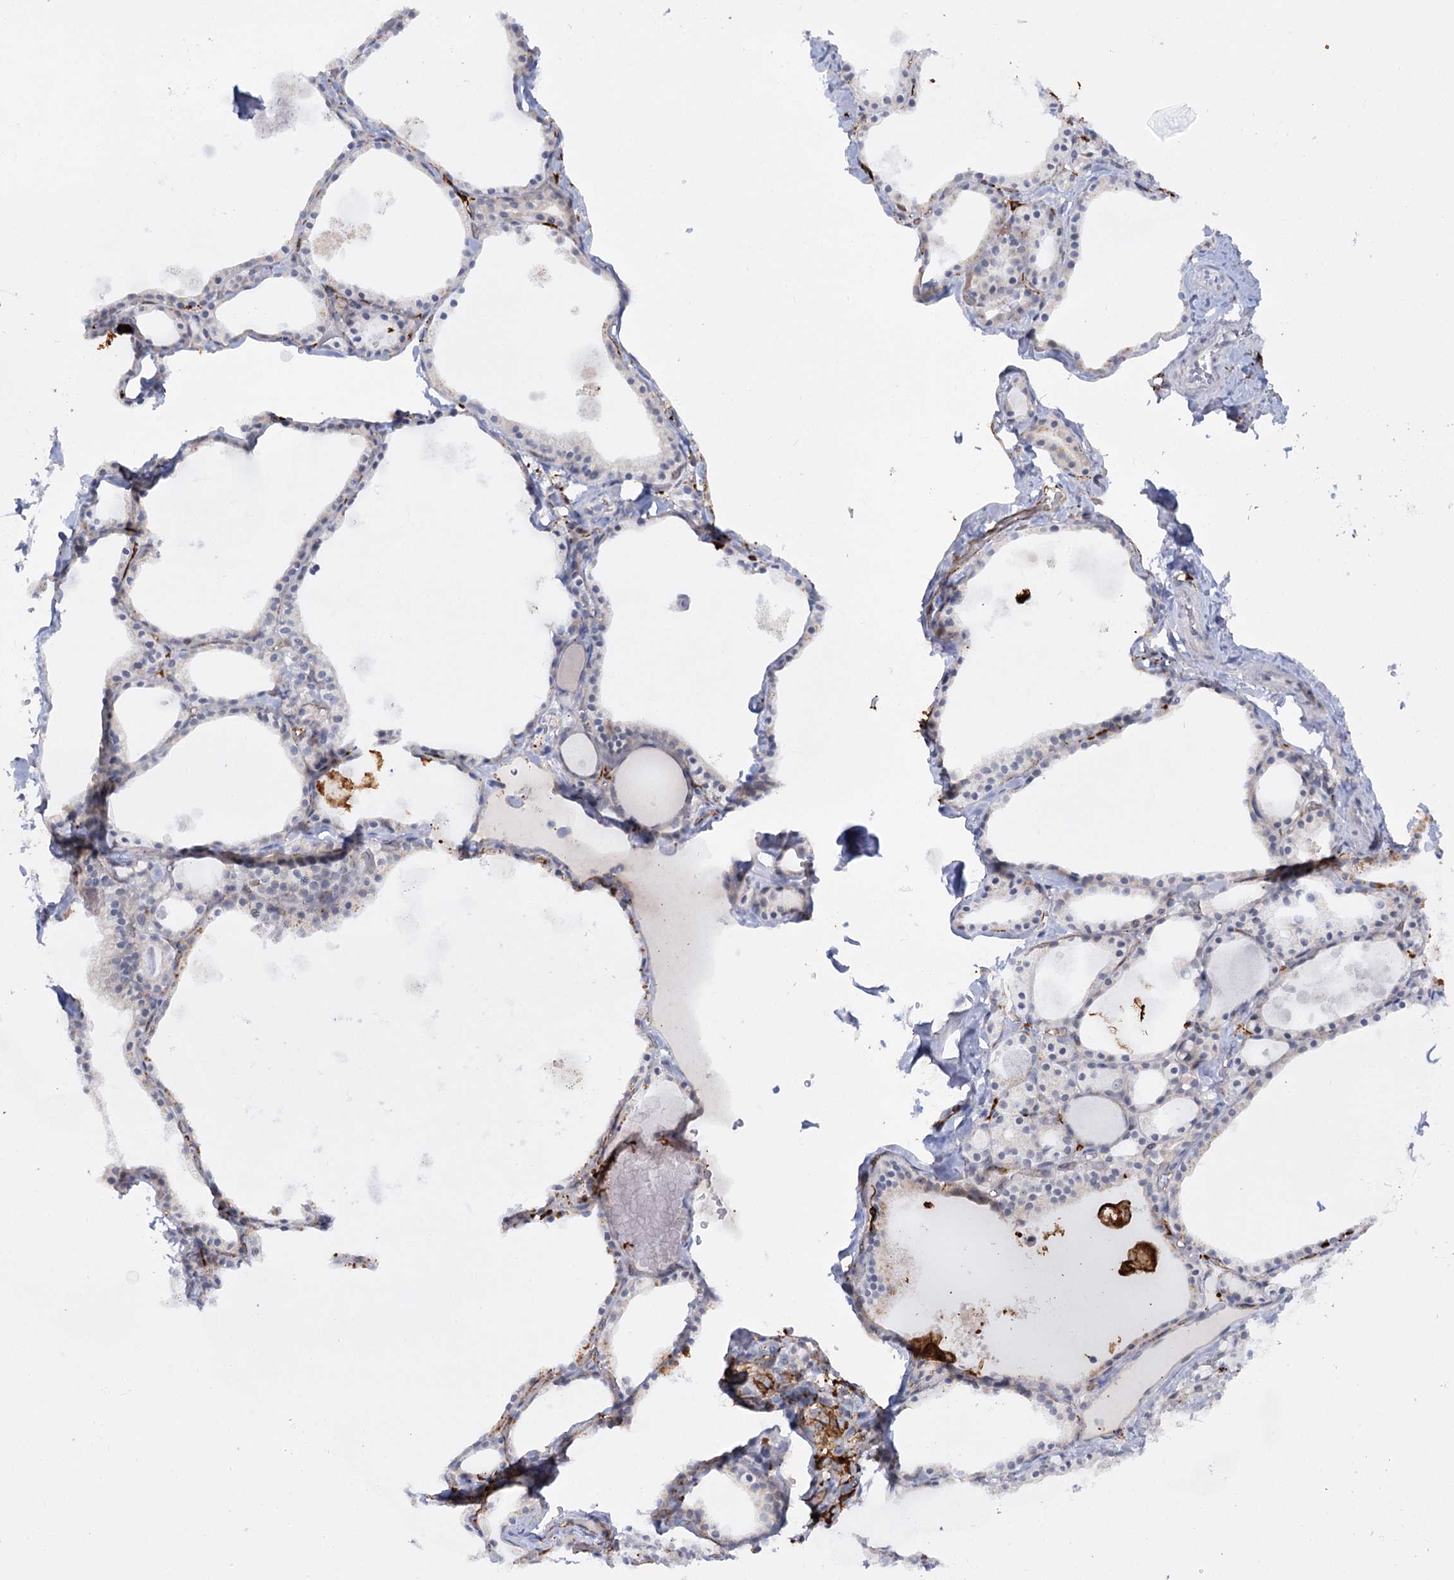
{"staining": {"intensity": "moderate", "quantity": "<25%", "location": "cytoplasmic/membranous"}, "tissue": "thyroid gland", "cell_type": "Glandular cells", "image_type": "normal", "snomed": [{"axis": "morphology", "description": "Normal tissue, NOS"}, {"axis": "topography", "description": "Thyroid gland"}], "caption": "The micrograph demonstrates a brown stain indicating the presence of a protein in the cytoplasmic/membranous of glandular cells in thyroid gland.", "gene": "PIWIL4", "patient": {"sex": "male", "age": 56}}